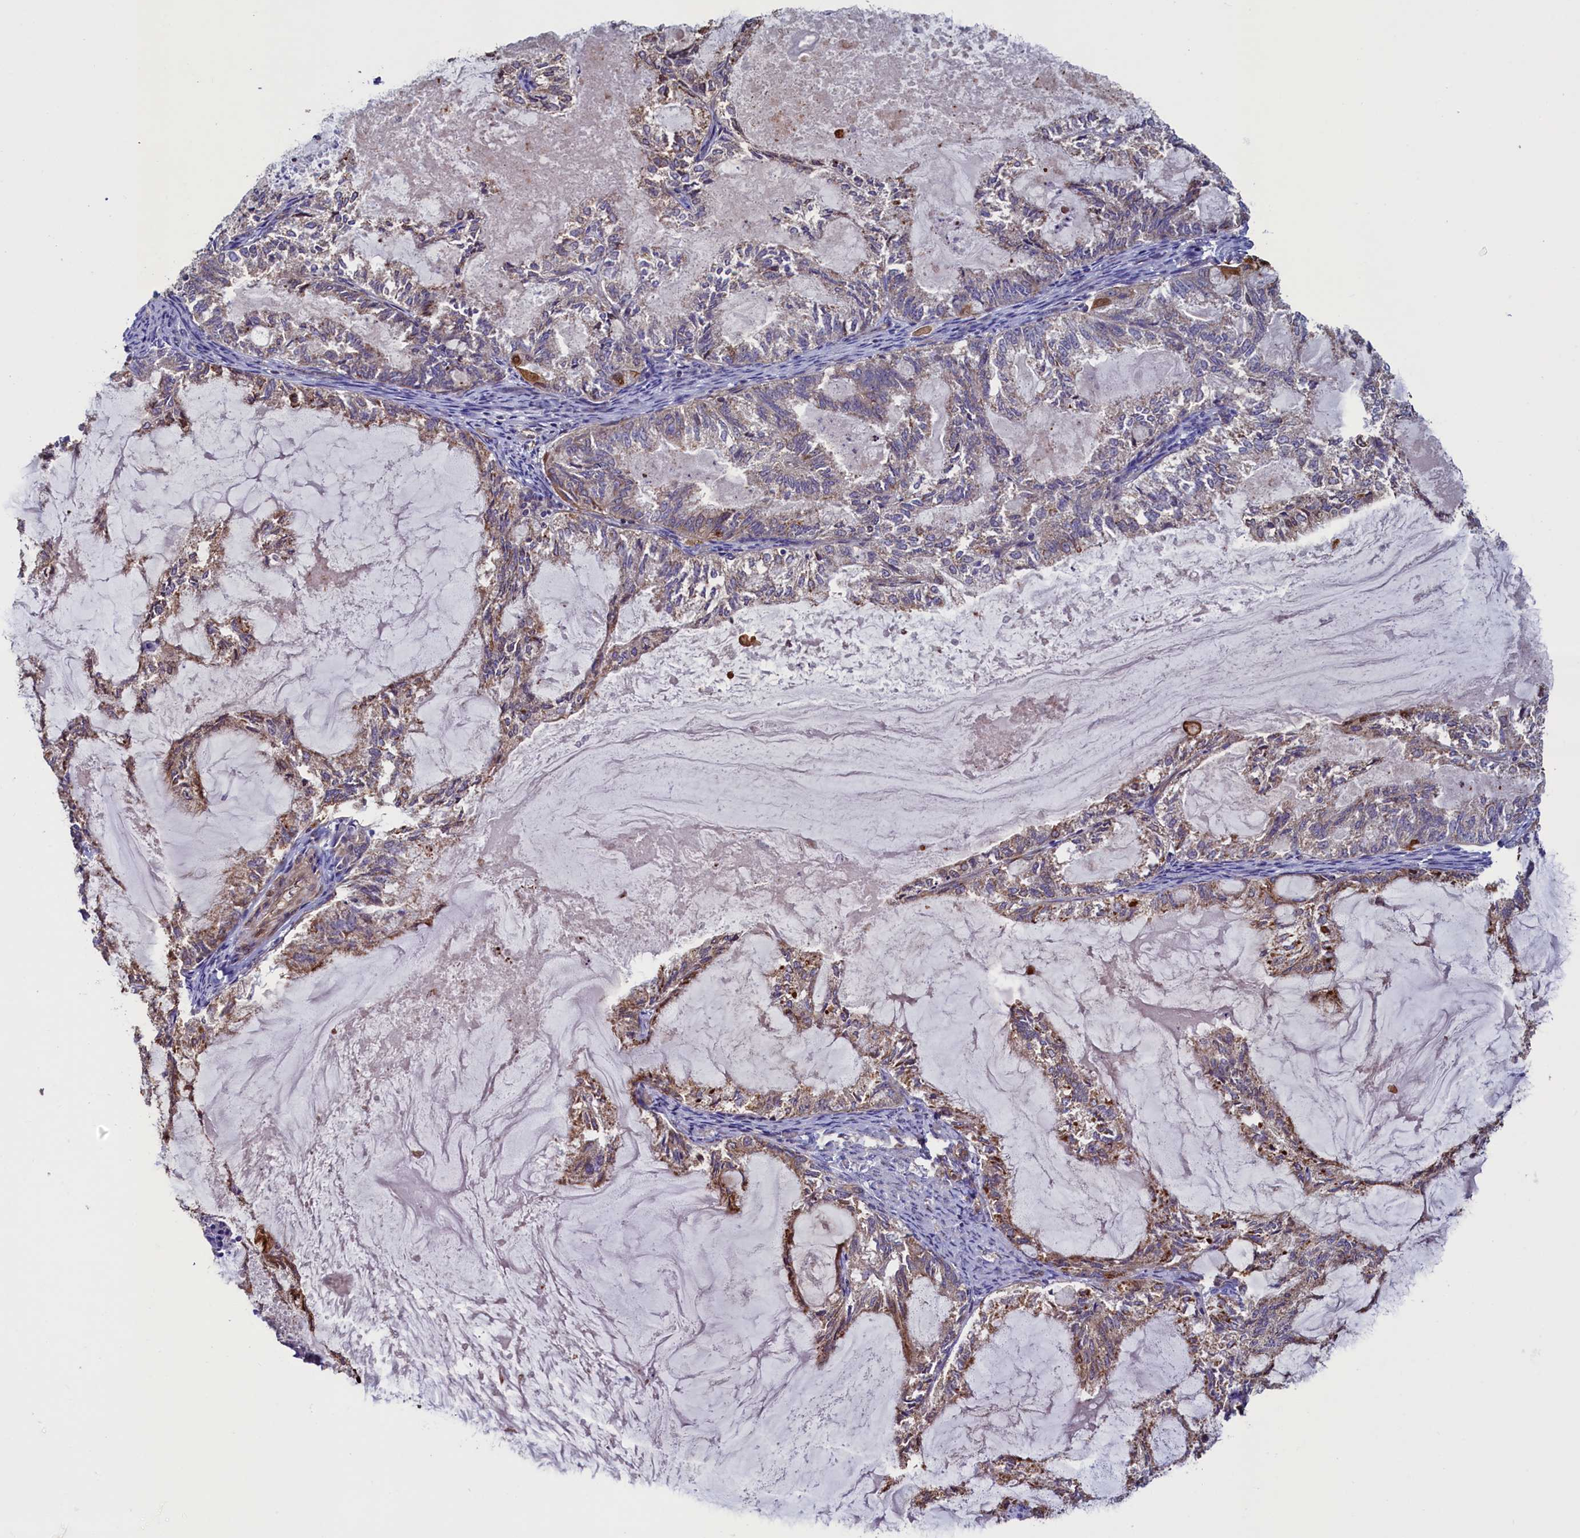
{"staining": {"intensity": "moderate", "quantity": "25%-75%", "location": "cytoplasmic/membranous"}, "tissue": "endometrial cancer", "cell_type": "Tumor cells", "image_type": "cancer", "snomed": [{"axis": "morphology", "description": "Adenocarcinoma, NOS"}, {"axis": "topography", "description": "Endometrium"}], "caption": "There is medium levels of moderate cytoplasmic/membranous staining in tumor cells of endometrial adenocarcinoma, as demonstrated by immunohistochemical staining (brown color).", "gene": "ATXN2L", "patient": {"sex": "female", "age": 86}}